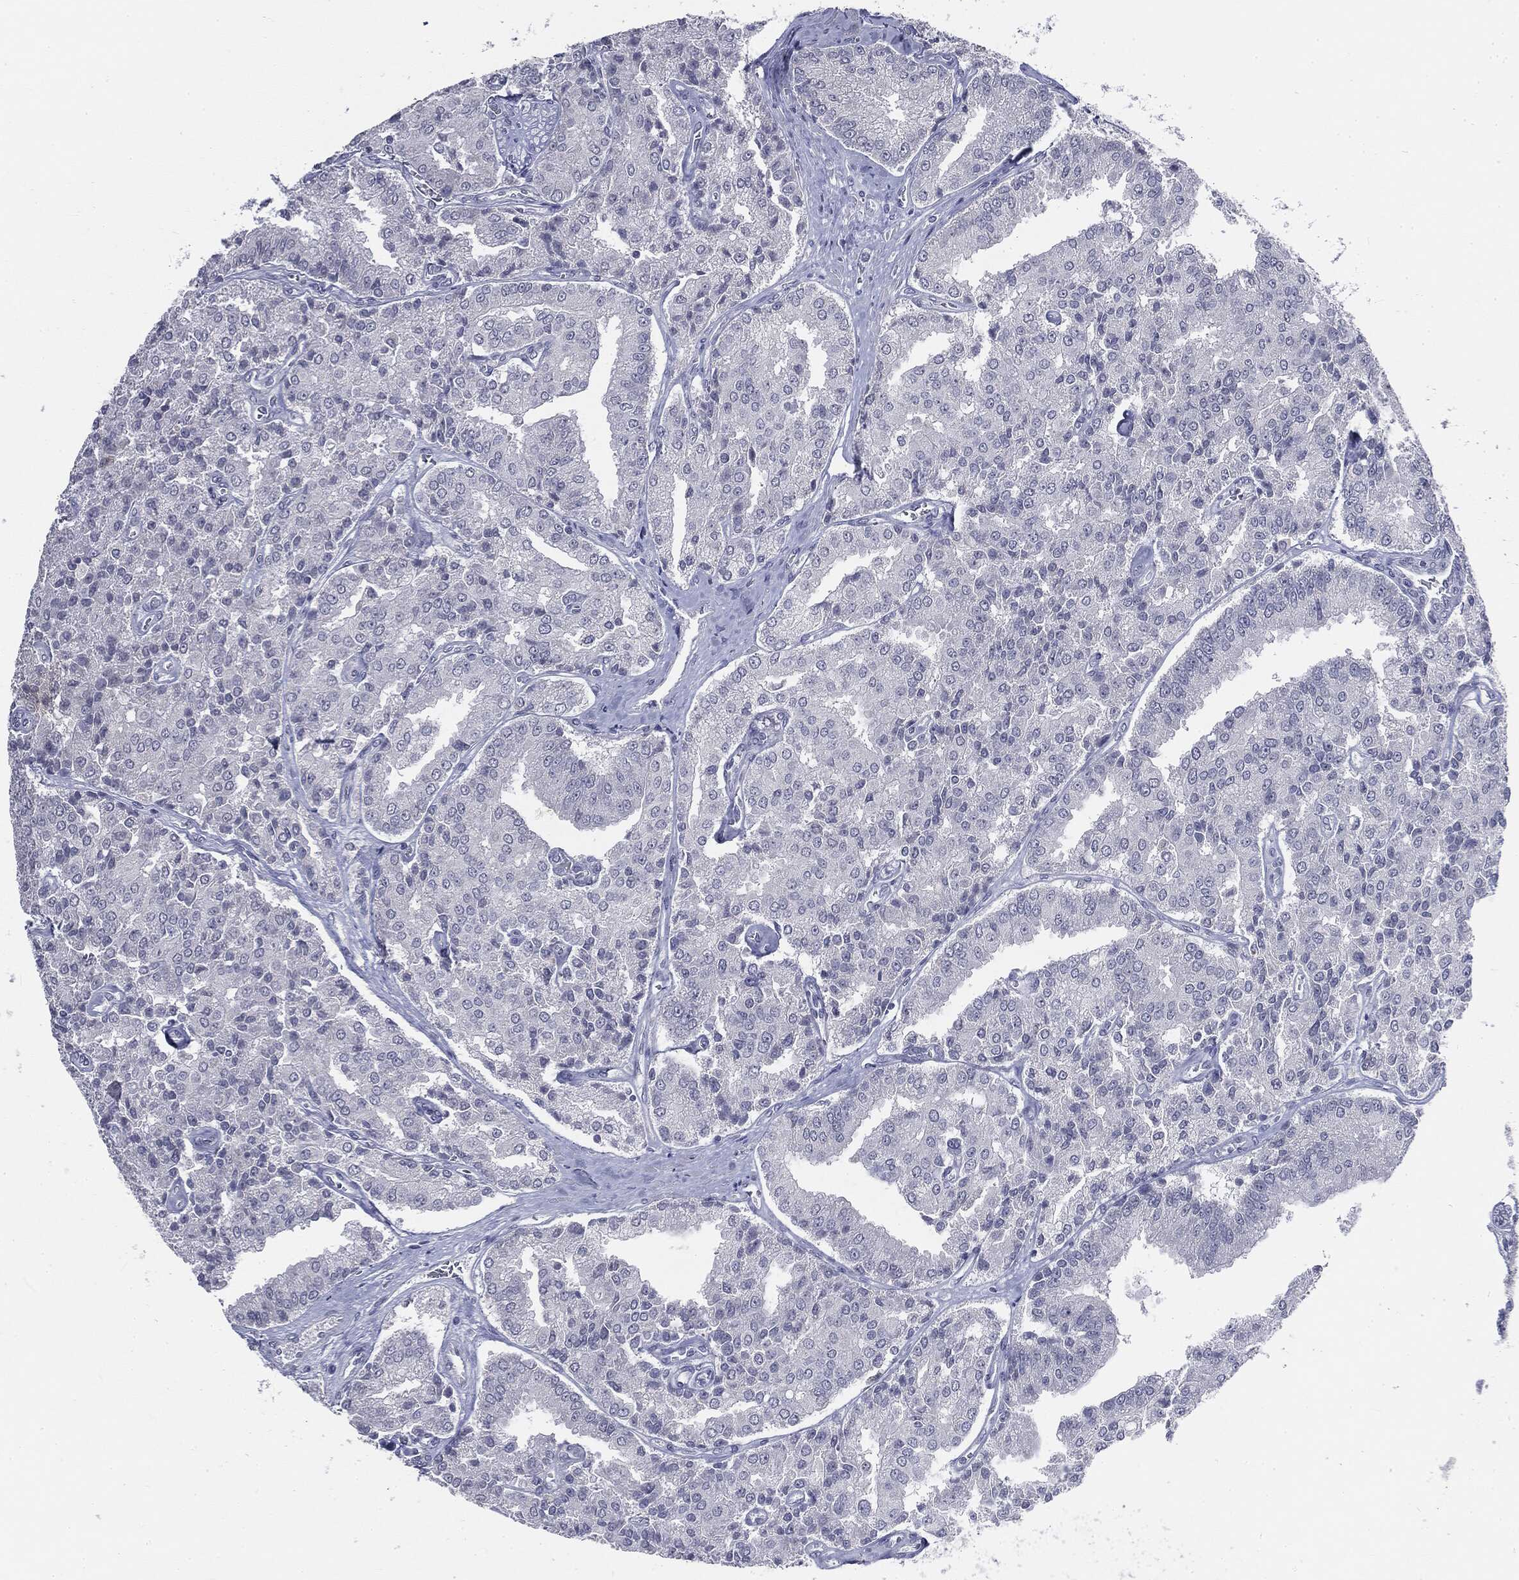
{"staining": {"intensity": "negative", "quantity": "none", "location": "none"}, "tissue": "prostate cancer", "cell_type": "Tumor cells", "image_type": "cancer", "snomed": [{"axis": "morphology", "description": "Adenocarcinoma, NOS"}, {"axis": "topography", "description": "Prostate and seminal vesicle, NOS"}, {"axis": "topography", "description": "Prostate"}], "caption": "Human prostate cancer stained for a protein using IHC displays no positivity in tumor cells.", "gene": "CGB1", "patient": {"sex": "male", "age": 67}}